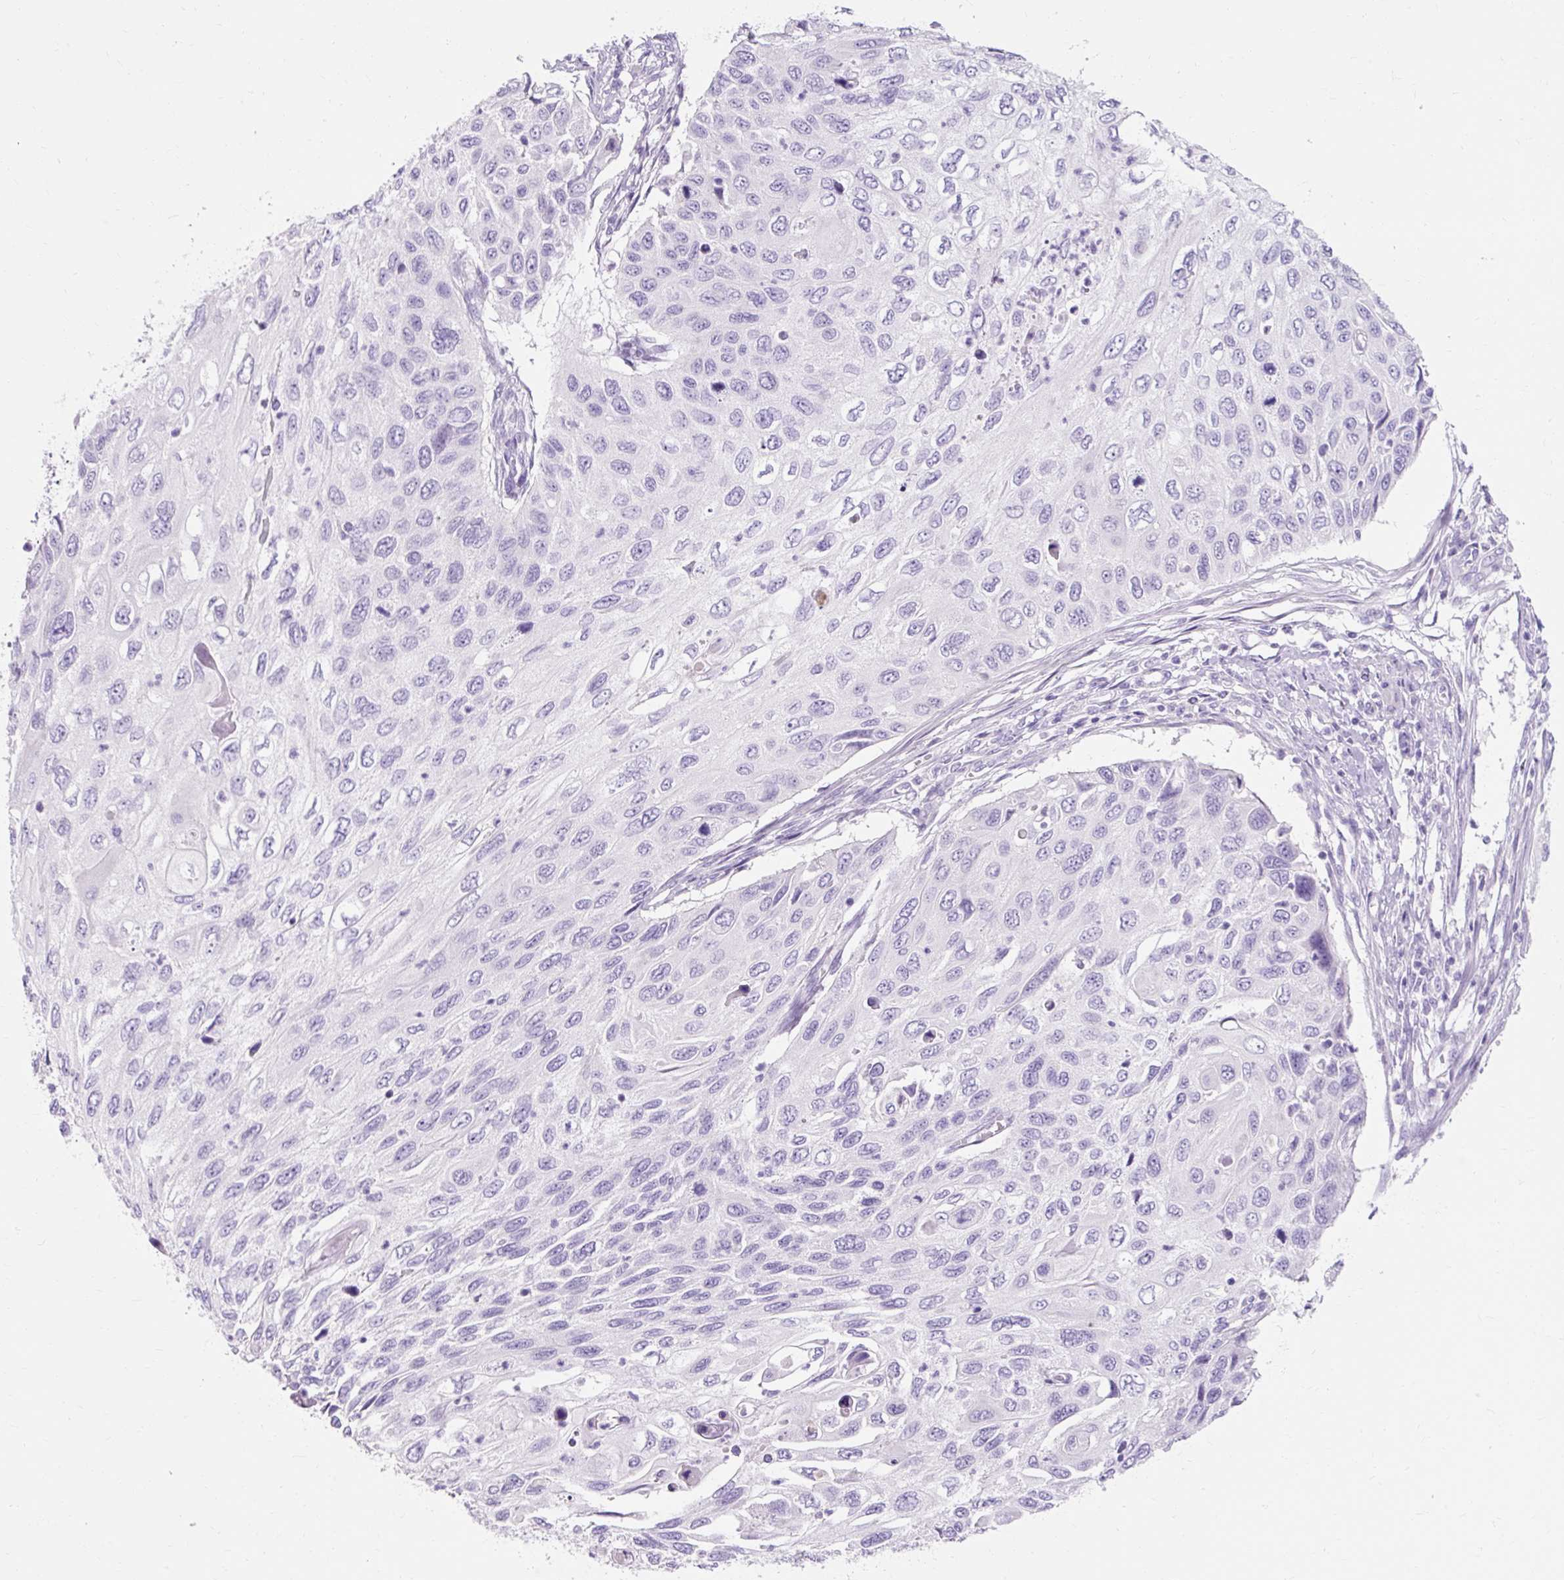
{"staining": {"intensity": "negative", "quantity": "none", "location": "none"}, "tissue": "cervical cancer", "cell_type": "Tumor cells", "image_type": "cancer", "snomed": [{"axis": "morphology", "description": "Squamous cell carcinoma, NOS"}, {"axis": "topography", "description": "Cervix"}], "caption": "Cervical squamous cell carcinoma stained for a protein using IHC demonstrates no positivity tumor cells.", "gene": "TMEM213", "patient": {"sex": "female", "age": 70}}